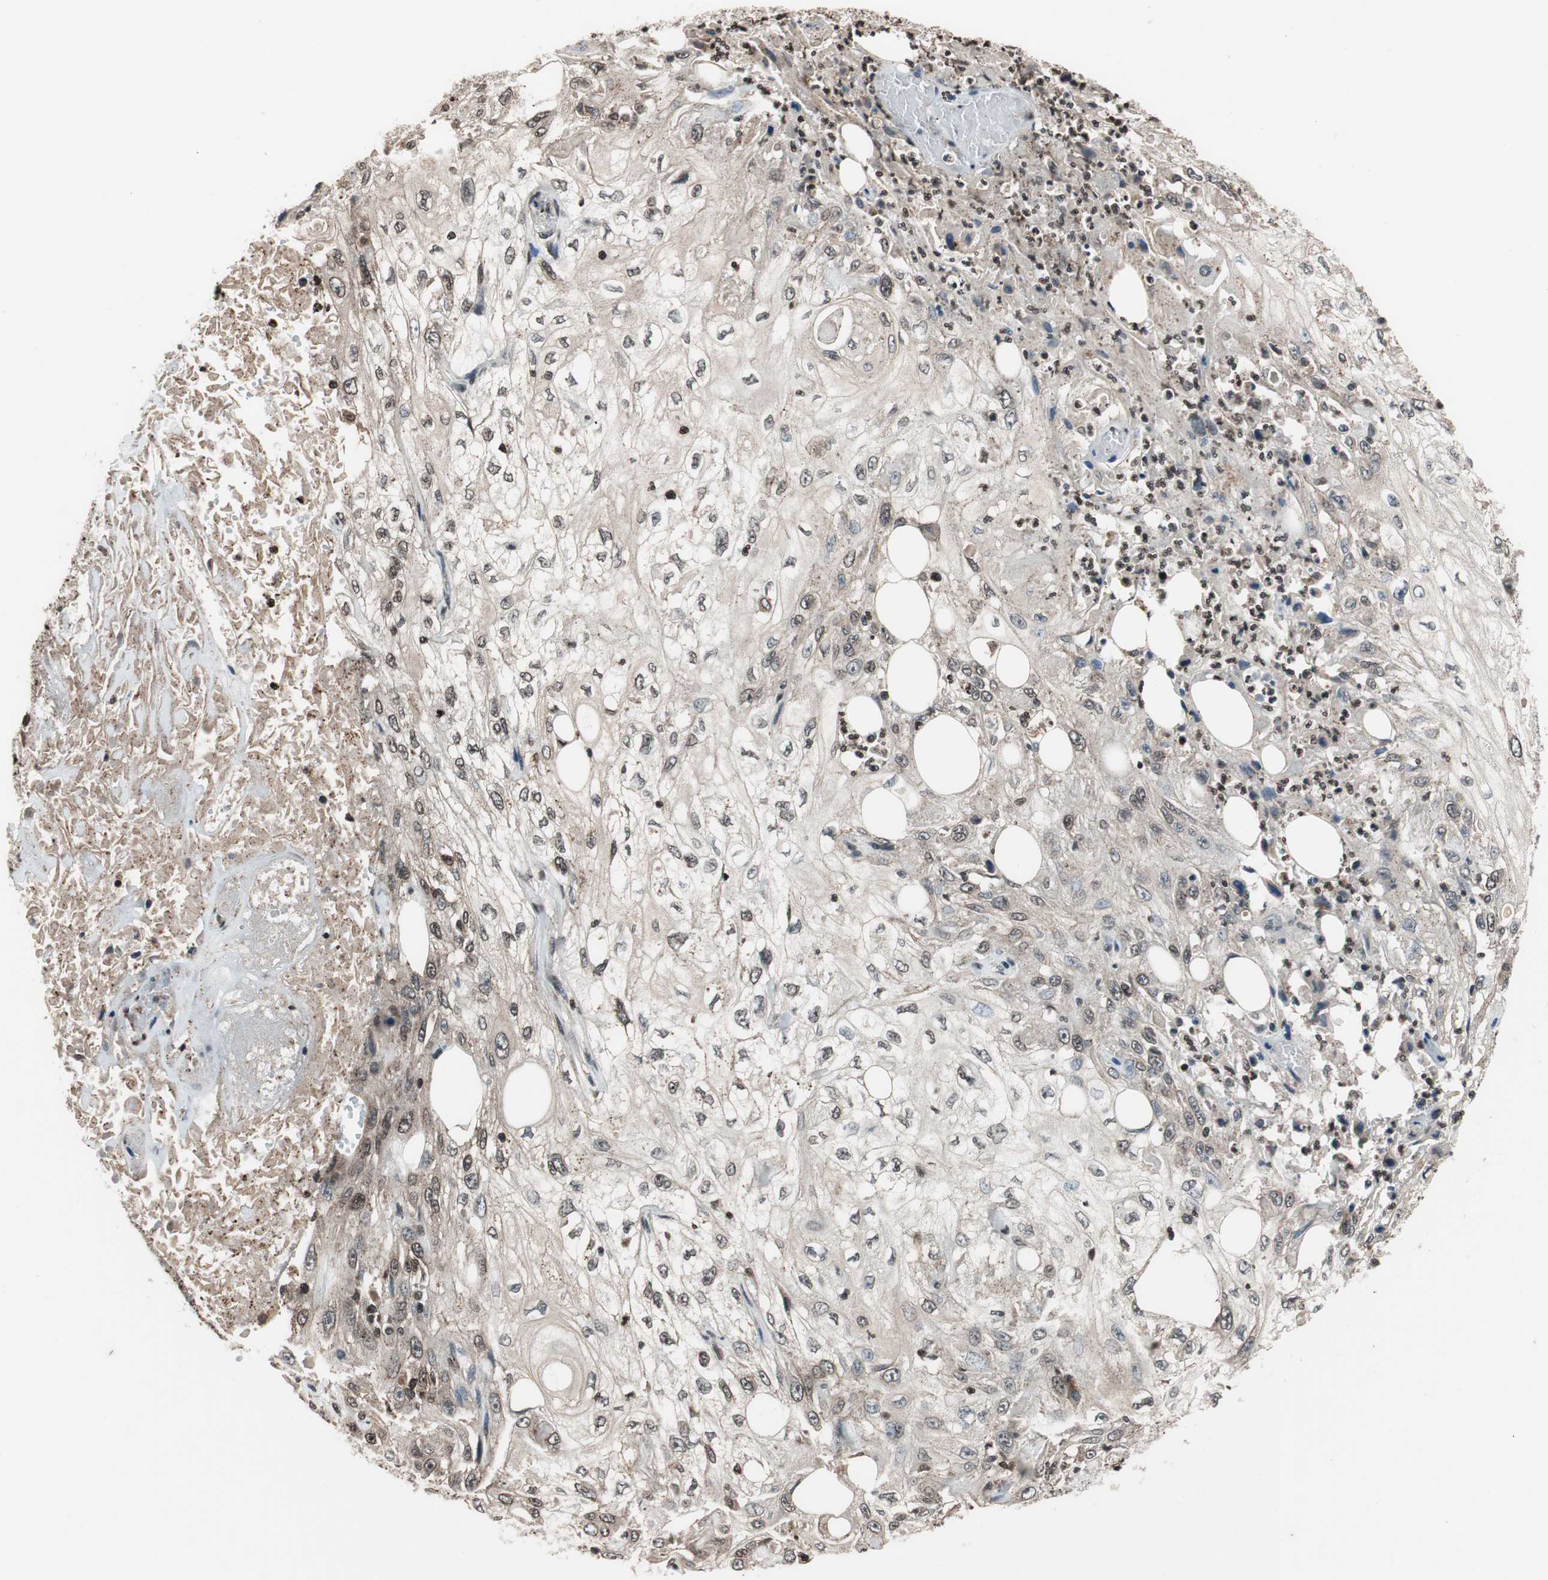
{"staining": {"intensity": "weak", "quantity": "25%-75%", "location": "nuclear"}, "tissue": "skin cancer", "cell_type": "Tumor cells", "image_type": "cancer", "snomed": [{"axis": "morphology", "description": "Squamous cell carcinoma, NOS"}, {"axis": "topography", "description": "Skin"}], "caption": "Protein staining exhibits weak nuclear positivity in approximately 25%-75% of tumor cells in skin cancer. (DAB (3,3'-diaminobenzidine) IHC, brown staining for protein, blue staining for nuclei).", "gene": "RFC1", "patient": {"sex": "male", "age": 75}}